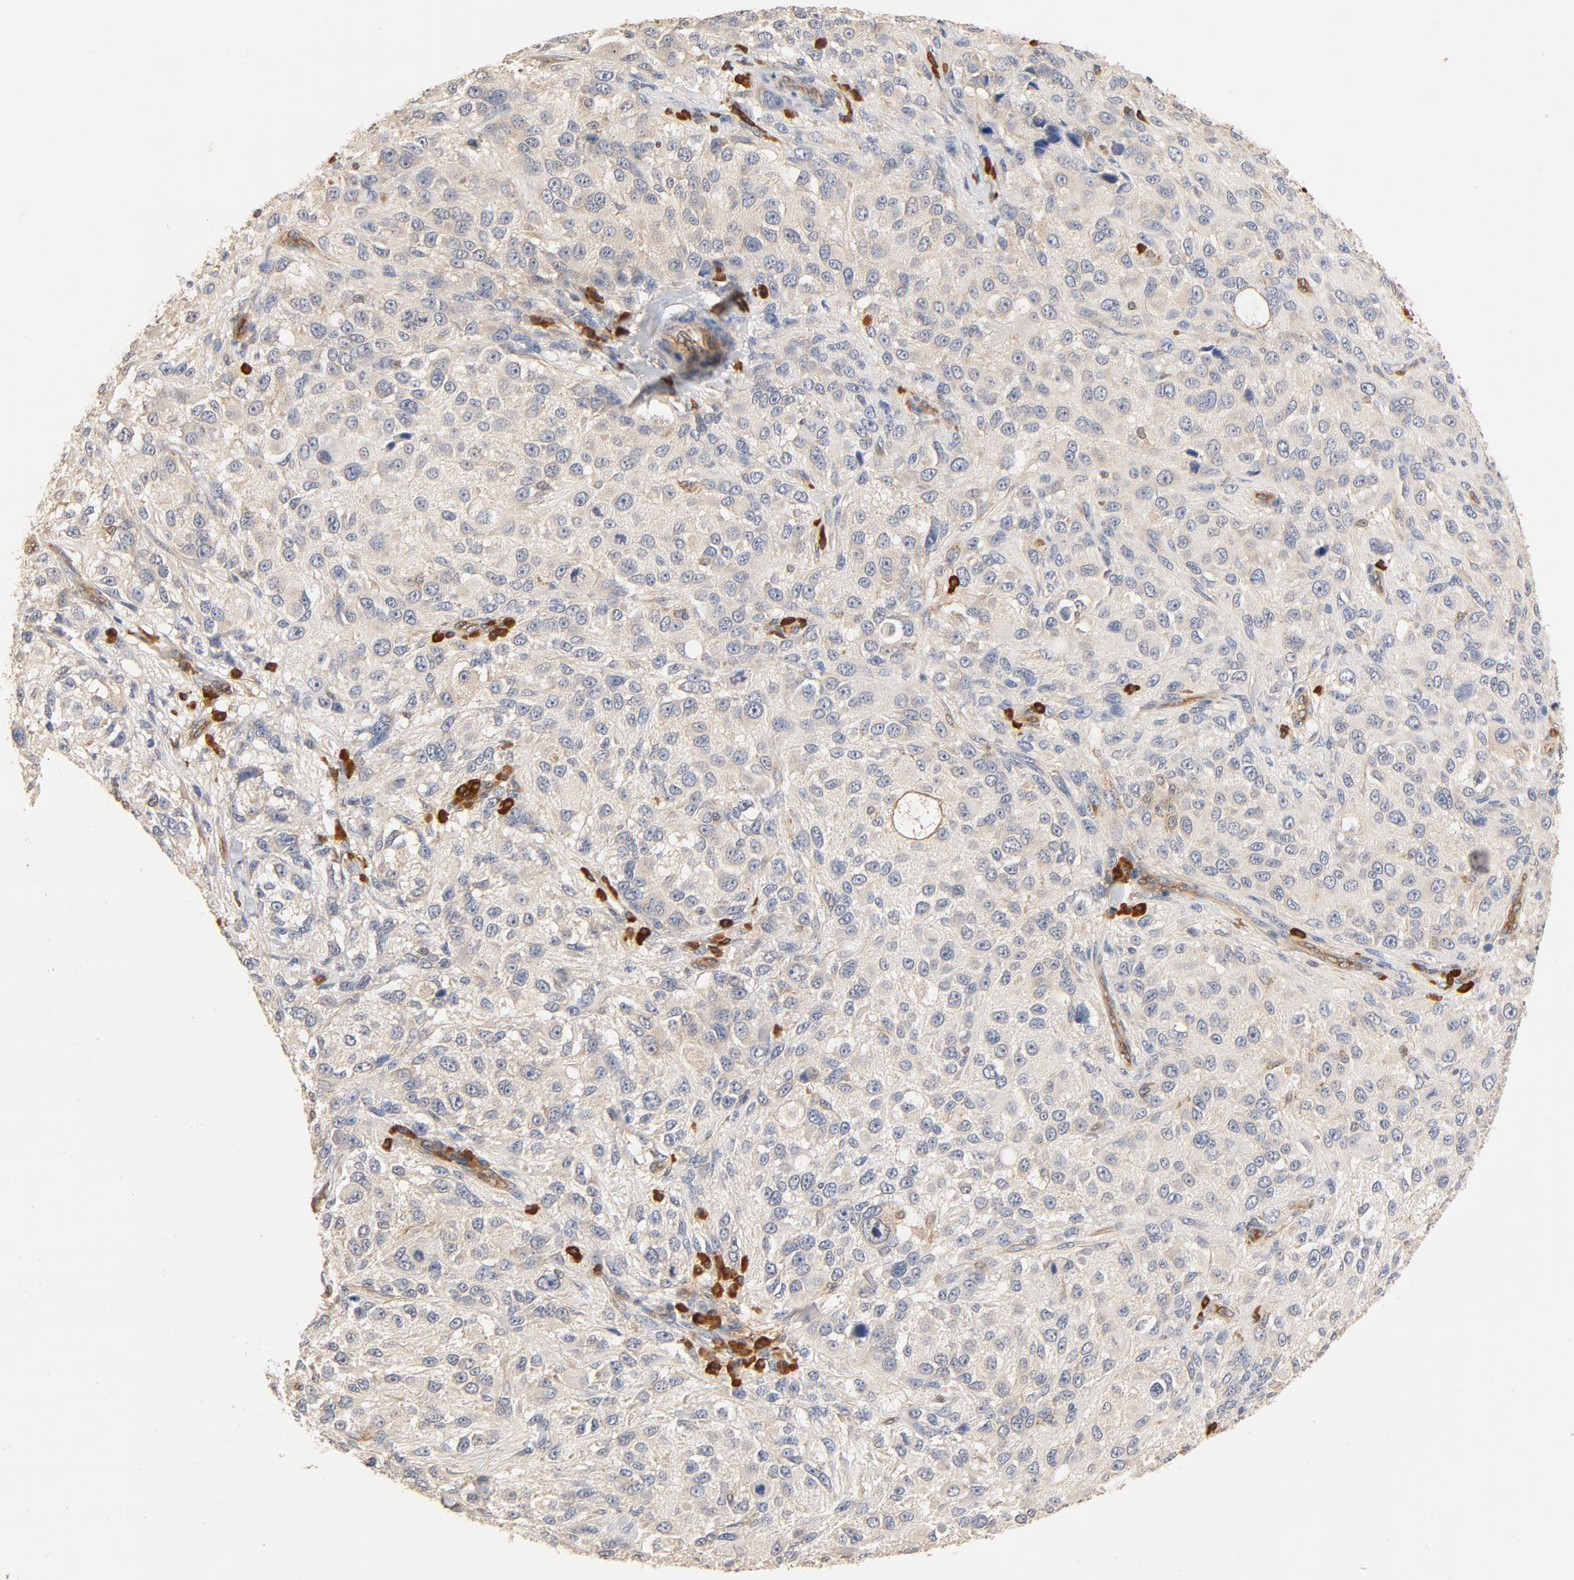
{"staining": {"intensity": "weak", "quantity": ">75%", "location": "cytoplasmic/membranous"}, "tissue": "melanoma", "cell_type": "Tumor cells", "image_type": "cancer", "snomed": [{"axis": "morphology", "description": "Necrosis, NOS"}, {"axis": "morphology", "description": "Malignant melanoma, NOS"}, {"axis": "topography", "description": "Skin"}], "caption": "This photomicrograph reveals IHC staining of melanoma, with low weak cytoplasmic/membranous staining in about >75% of tumor cells.", "gene": "UBE2J1", "patient": {"sex": "female", "age": 87}}